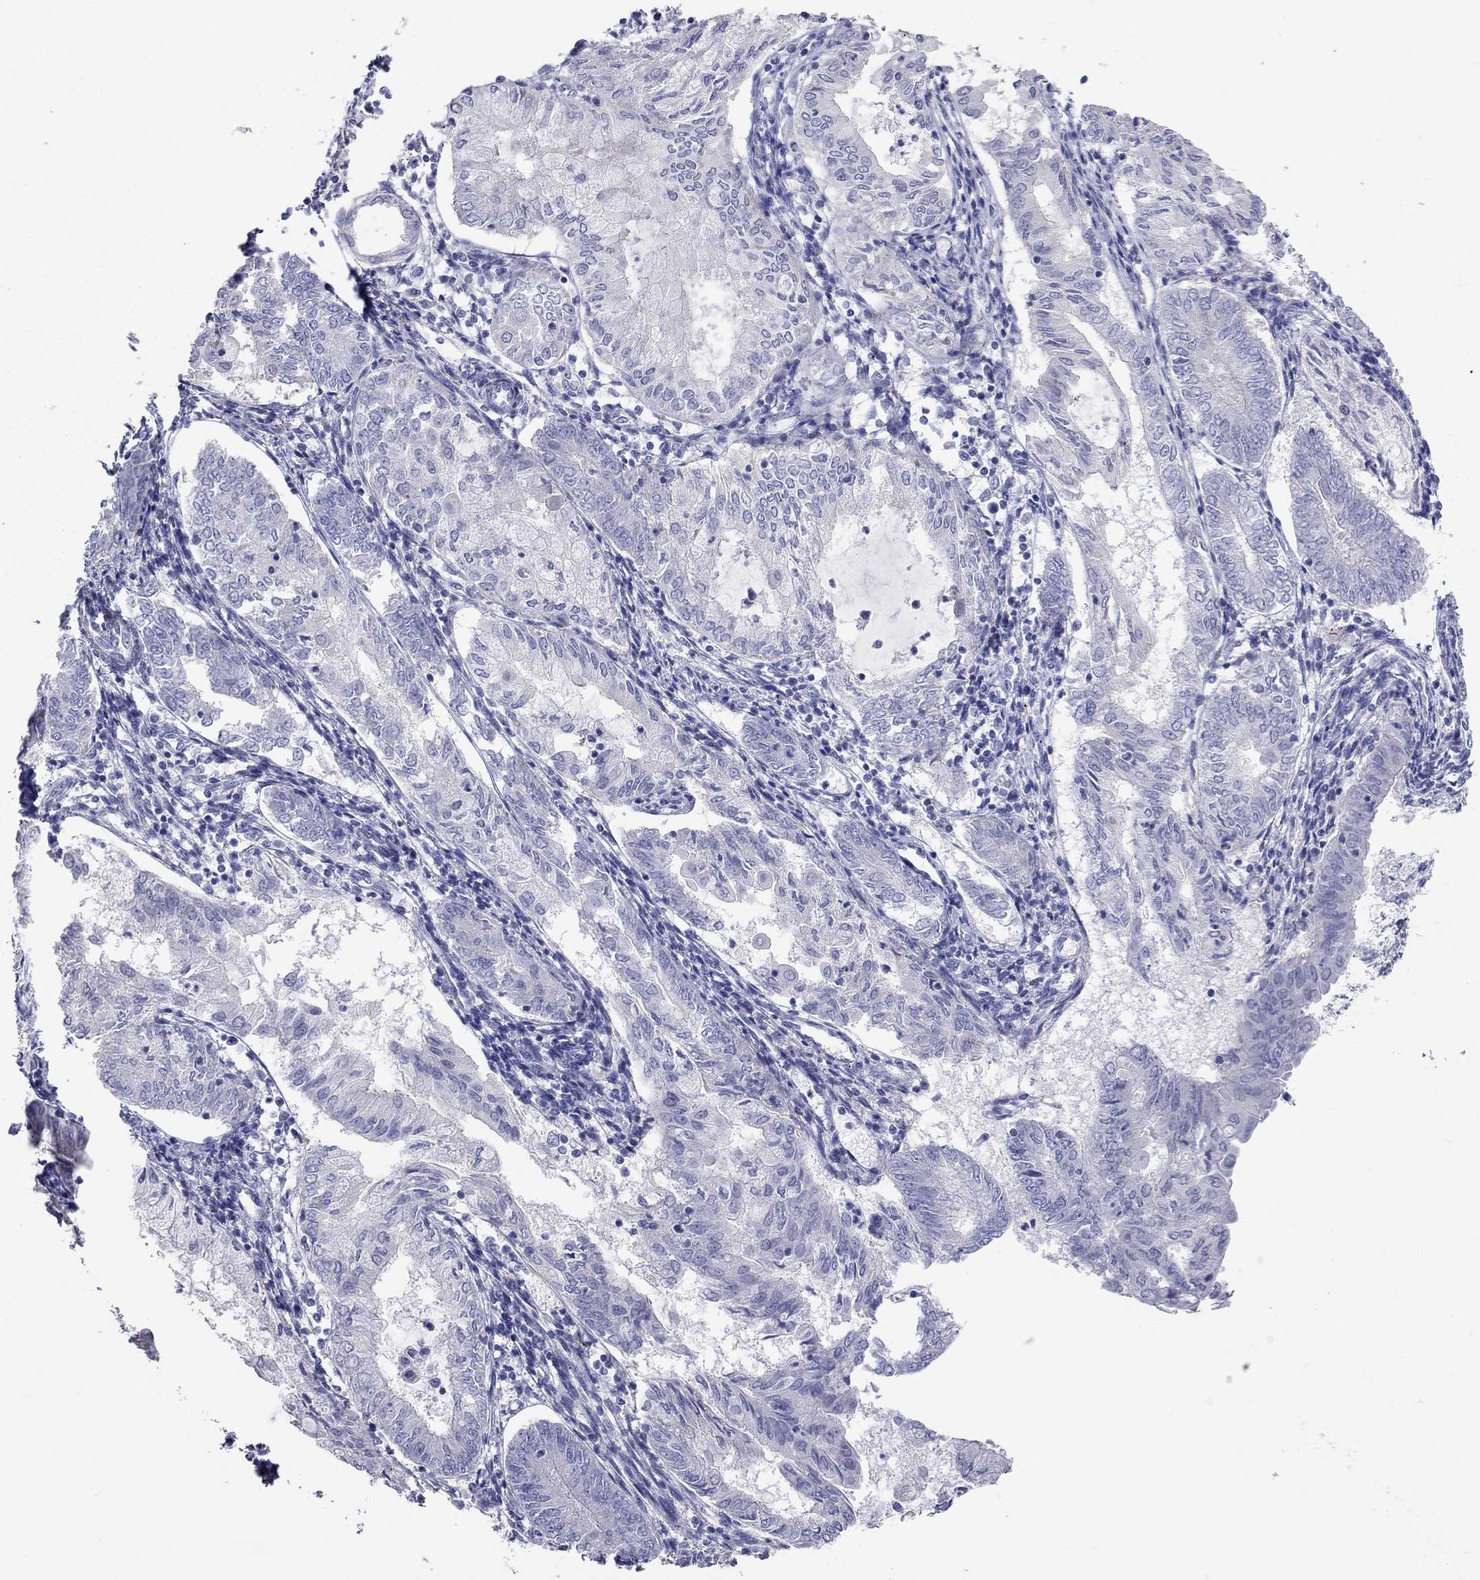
{"staining": {"intensity": "negative", "quantity": "none", "location": "none"}, "tissue": "endometrial cancer", "cell_type": "Tumor cells", "image_type": "cancer", "snomed": [{"axis": "morphology", "description": "Adenocarcinoma, NOS"}, {"axis": "topography", "description": "Endometrium"}], "caption": "This is a micrograph of immunohistochemistry staining of endometrial adenocarcinoma, which shows no expression in tumor cells. The staining is performed using DAB (3,3'-diaminobenzidine) brown chromogen with nuclei counter-stained in using hematoxylin.", "gene": "SYTL2", "patient": {"sex": "female", "age": 68}}